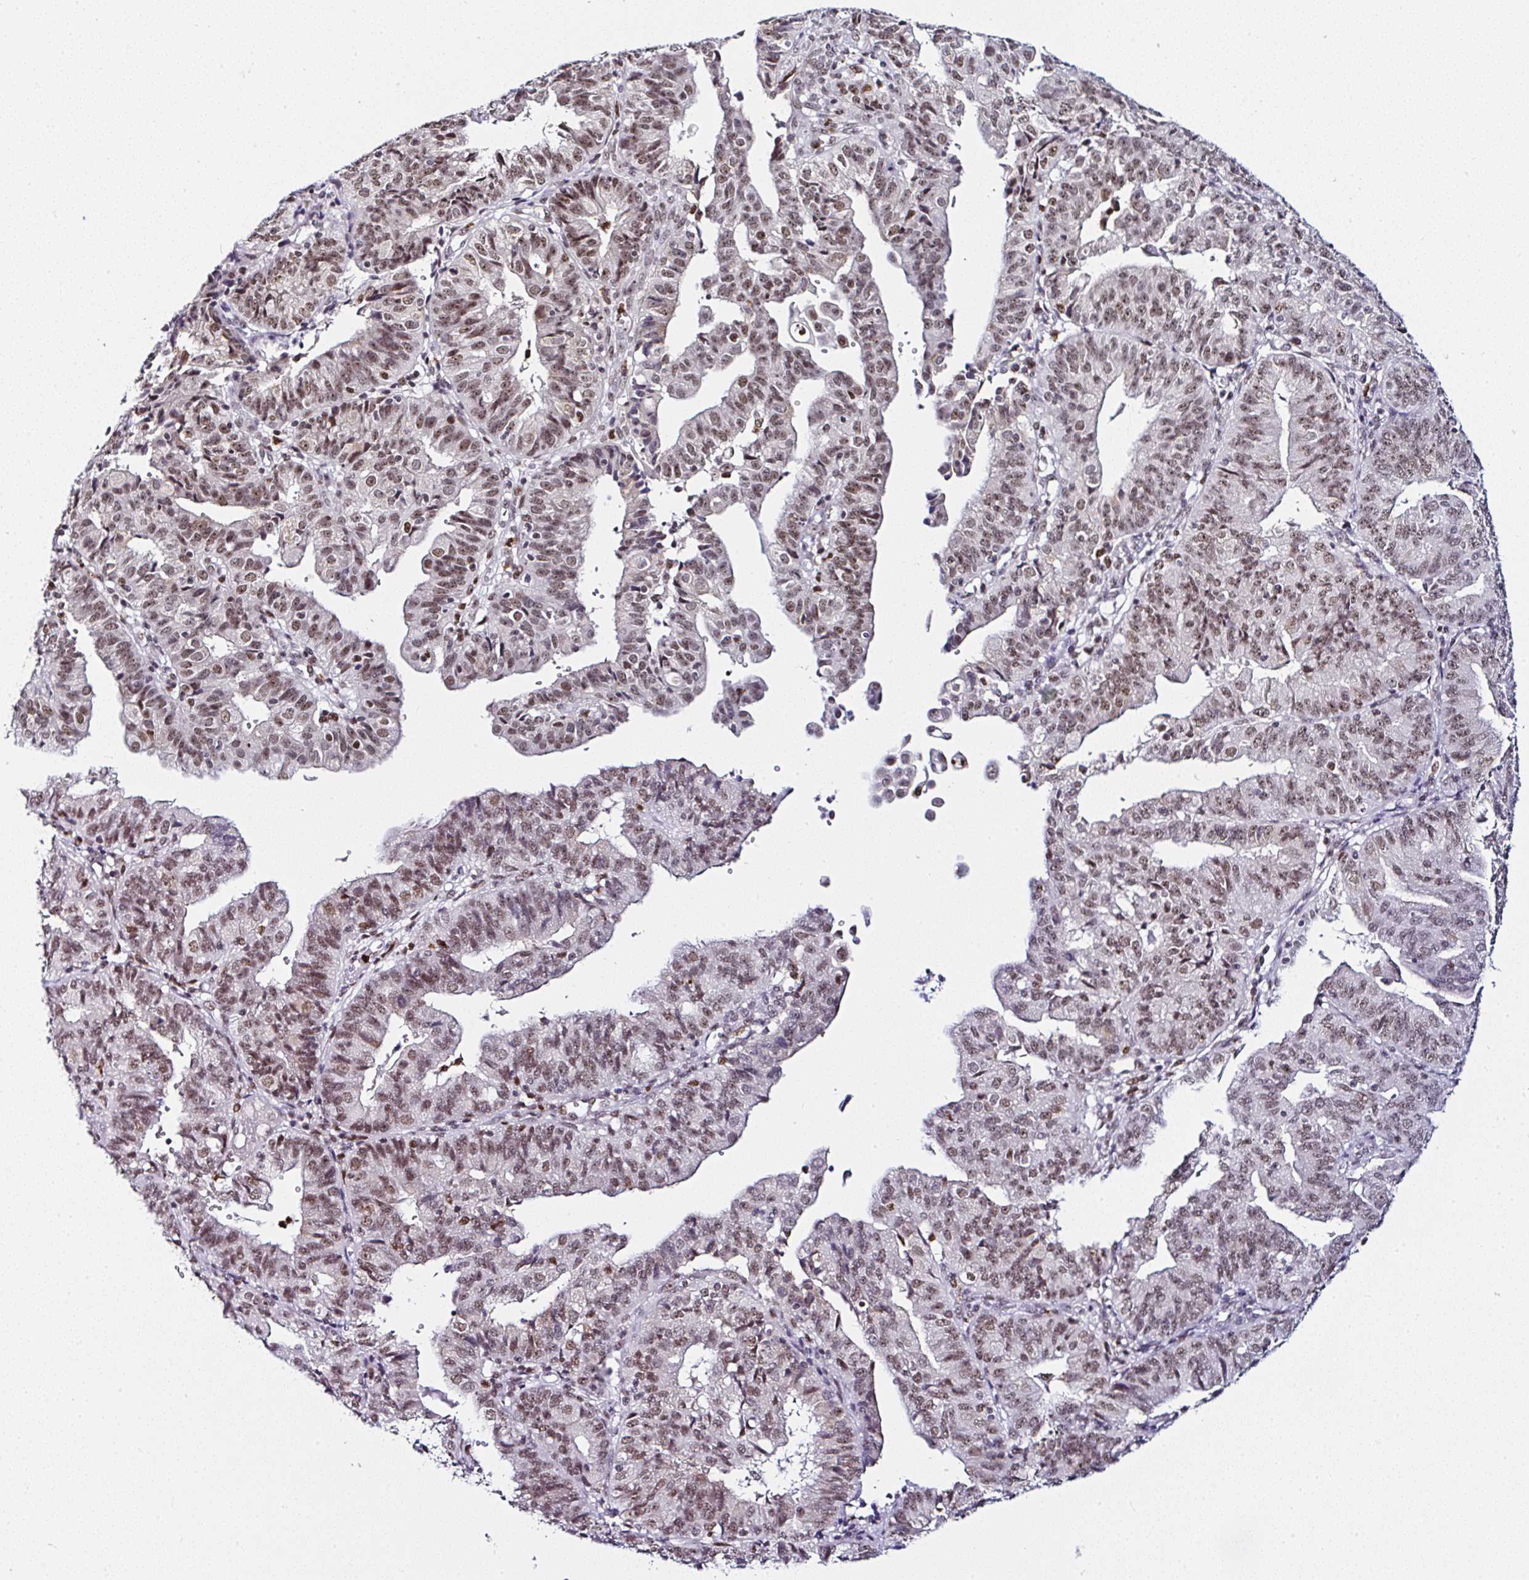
{"staining": {"intensity": "moderate", "quantity": ">75%", "location": "nuclear"}, "tissue": "endometrial cancer", "cell_type": "Tumor cells", "image_type": "cancer", "snomed": [{"axis": "morphology", "description": "Adenocarcinoma, NOS"}, {"axis": "topography", "description": "Endometrium"}], "caption": "DAB immunohistochemical staining of endometrial adenocarcinoma shows moderate nuclear protein staining in approximately >75% of tumor cells.", "gene": "PTPN2", "patient": {"sex": "female", "age": 56}}